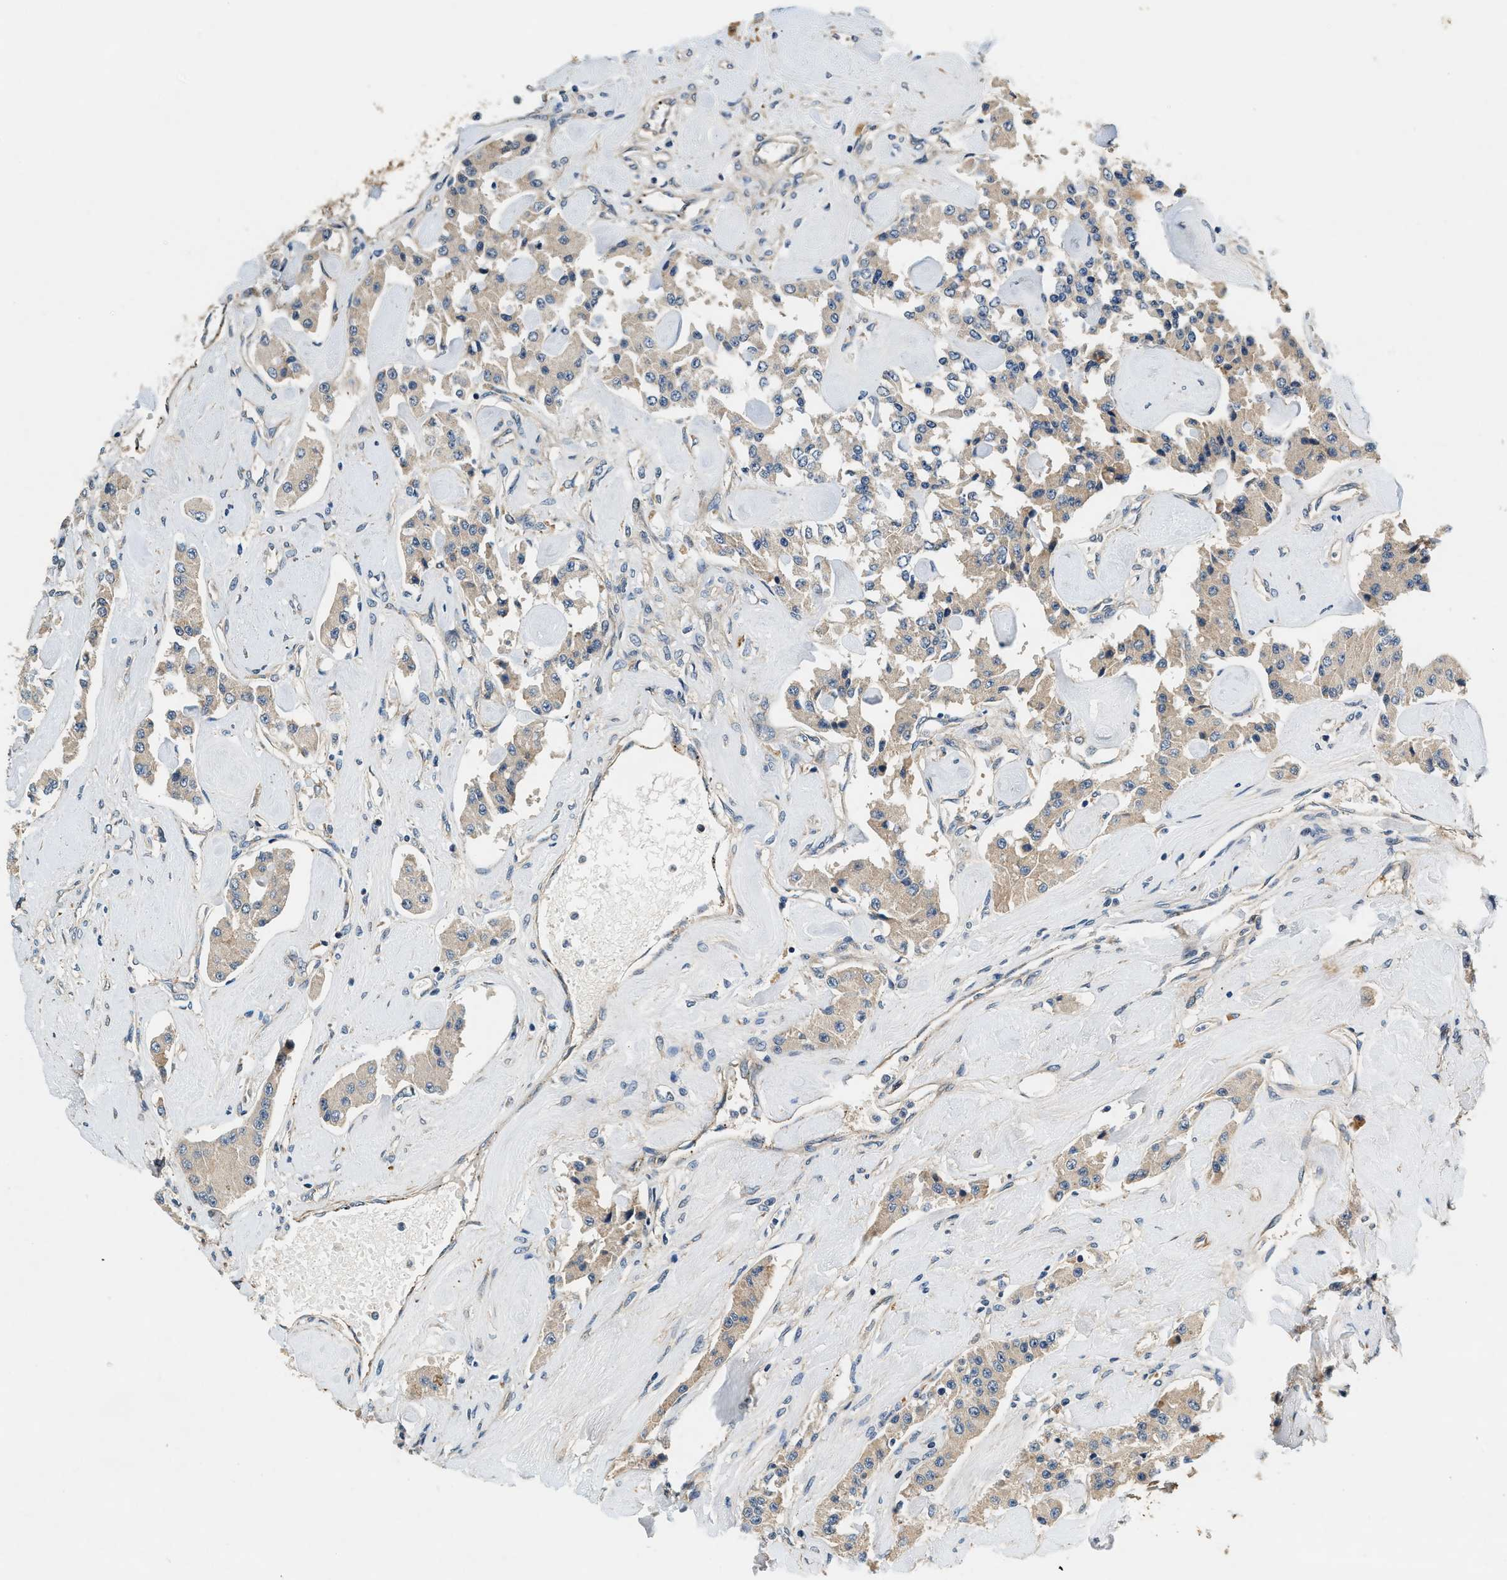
{"staining": {"intensity": "moderate", "quantity": ">75%", "location": "cytoplasmic/membranous"}, "tissue": "carcinoid", "cell_type": "Tumor cells", "image_type": "cancer", "snomed": [{"axis": "morphology", "description": "Carcinoid, malignant, NOS"}, {"axis": "topography", "description": "Pancreas"}], "caption": "This is an image of IHC staining of malignant carcinoid, which shows moderate staining in the cytoplasmic/membranous of tumor cells.", "gene": "DUSP10", "patient": {"sex": "male", "age": 41}}